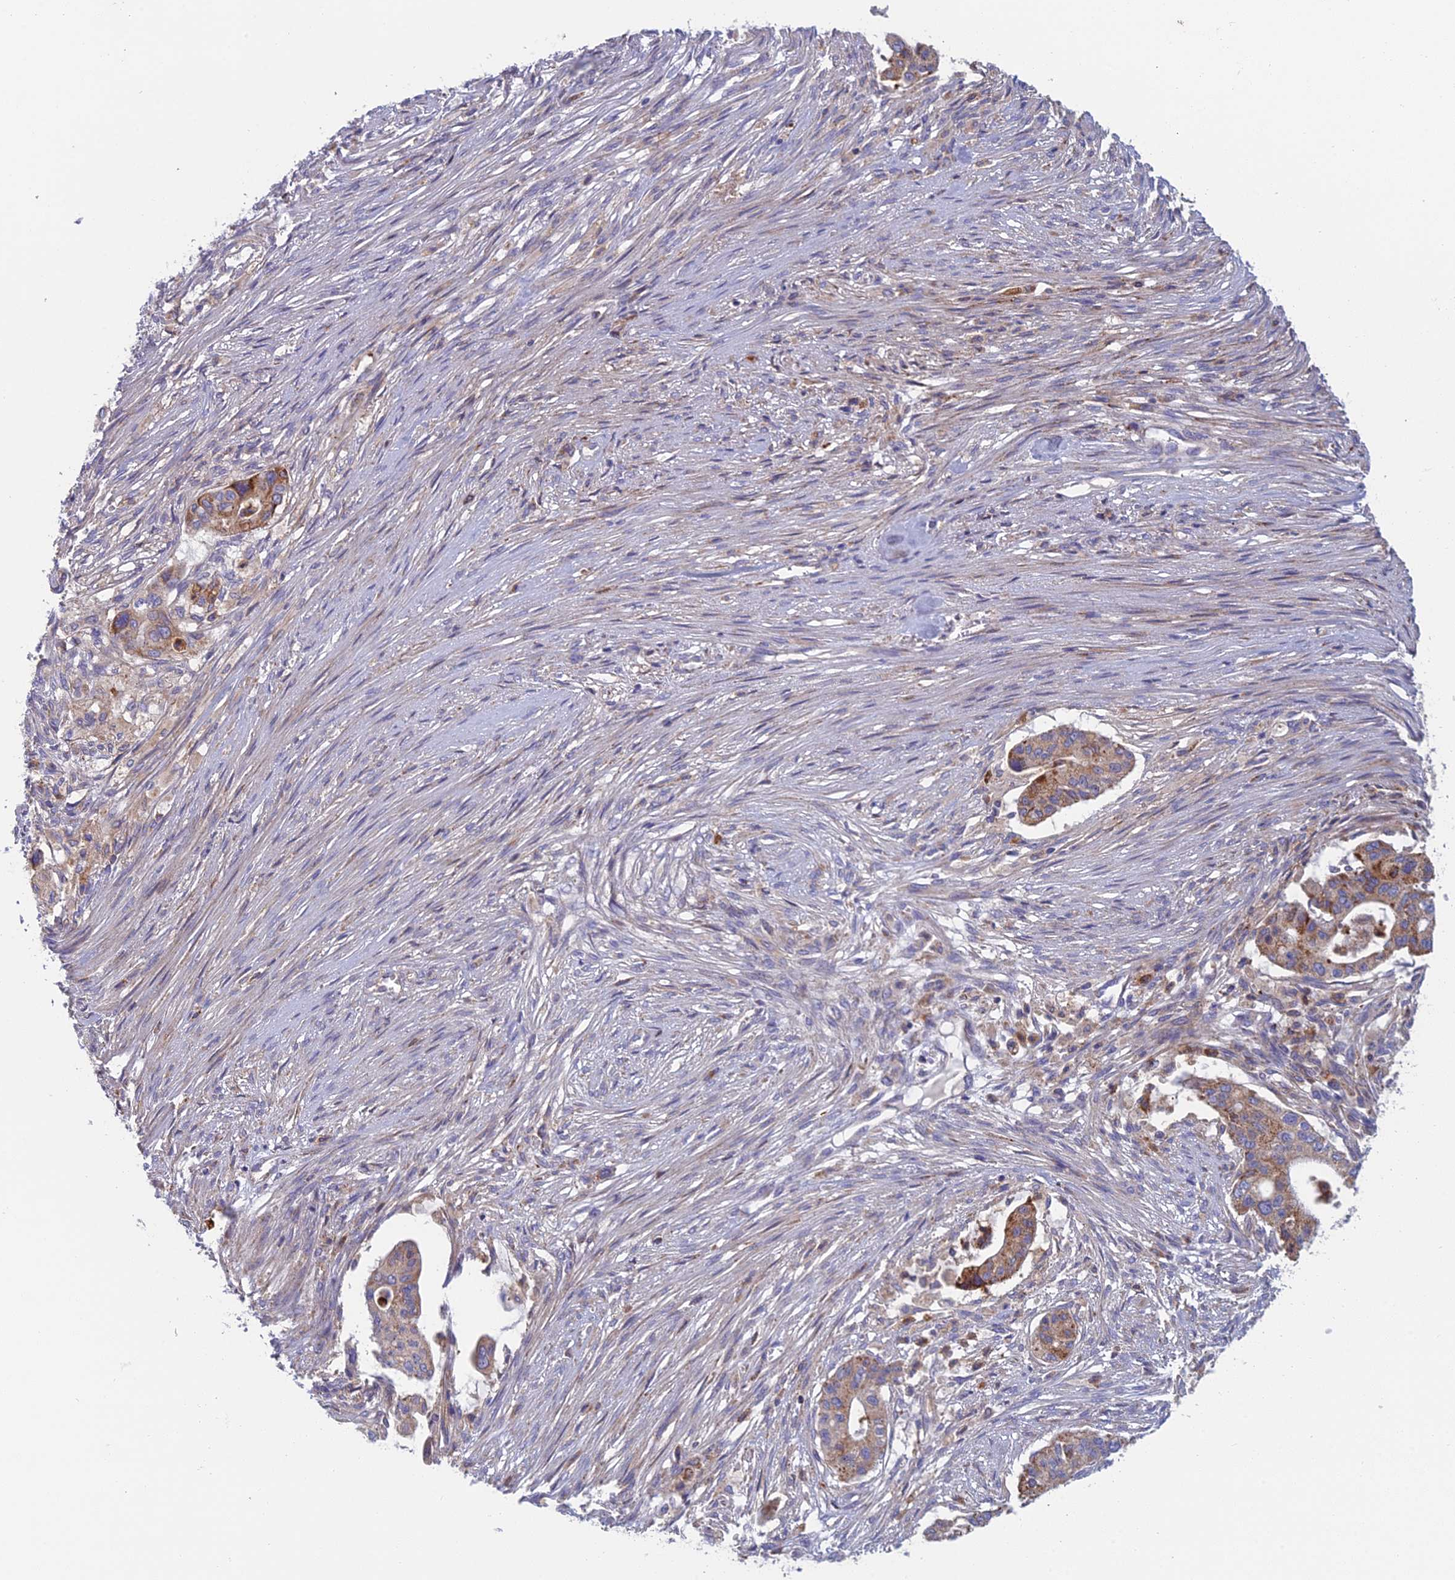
{"staining": {"intensity": "moderate", "quantity": ">75%", "location": "cytoplasmic/membranous"}, "tissue": "pancreatic cancer", "cell_type": "Tumor cells", "image_type": "cancer", "snomed": [{"axis": "morphology", "description": "Adenocarcinoma, NOS"}, {"axis": "topography", "description": "Pancreas"}], "caption": "Pancreatic cancer stained with a brown dye reveals moderate cytoplasmic/membranous positive expression in approximately >75% of tumor cells.", "gene": "IFTAP", "patient": {"sex": "male", "age": 46}}